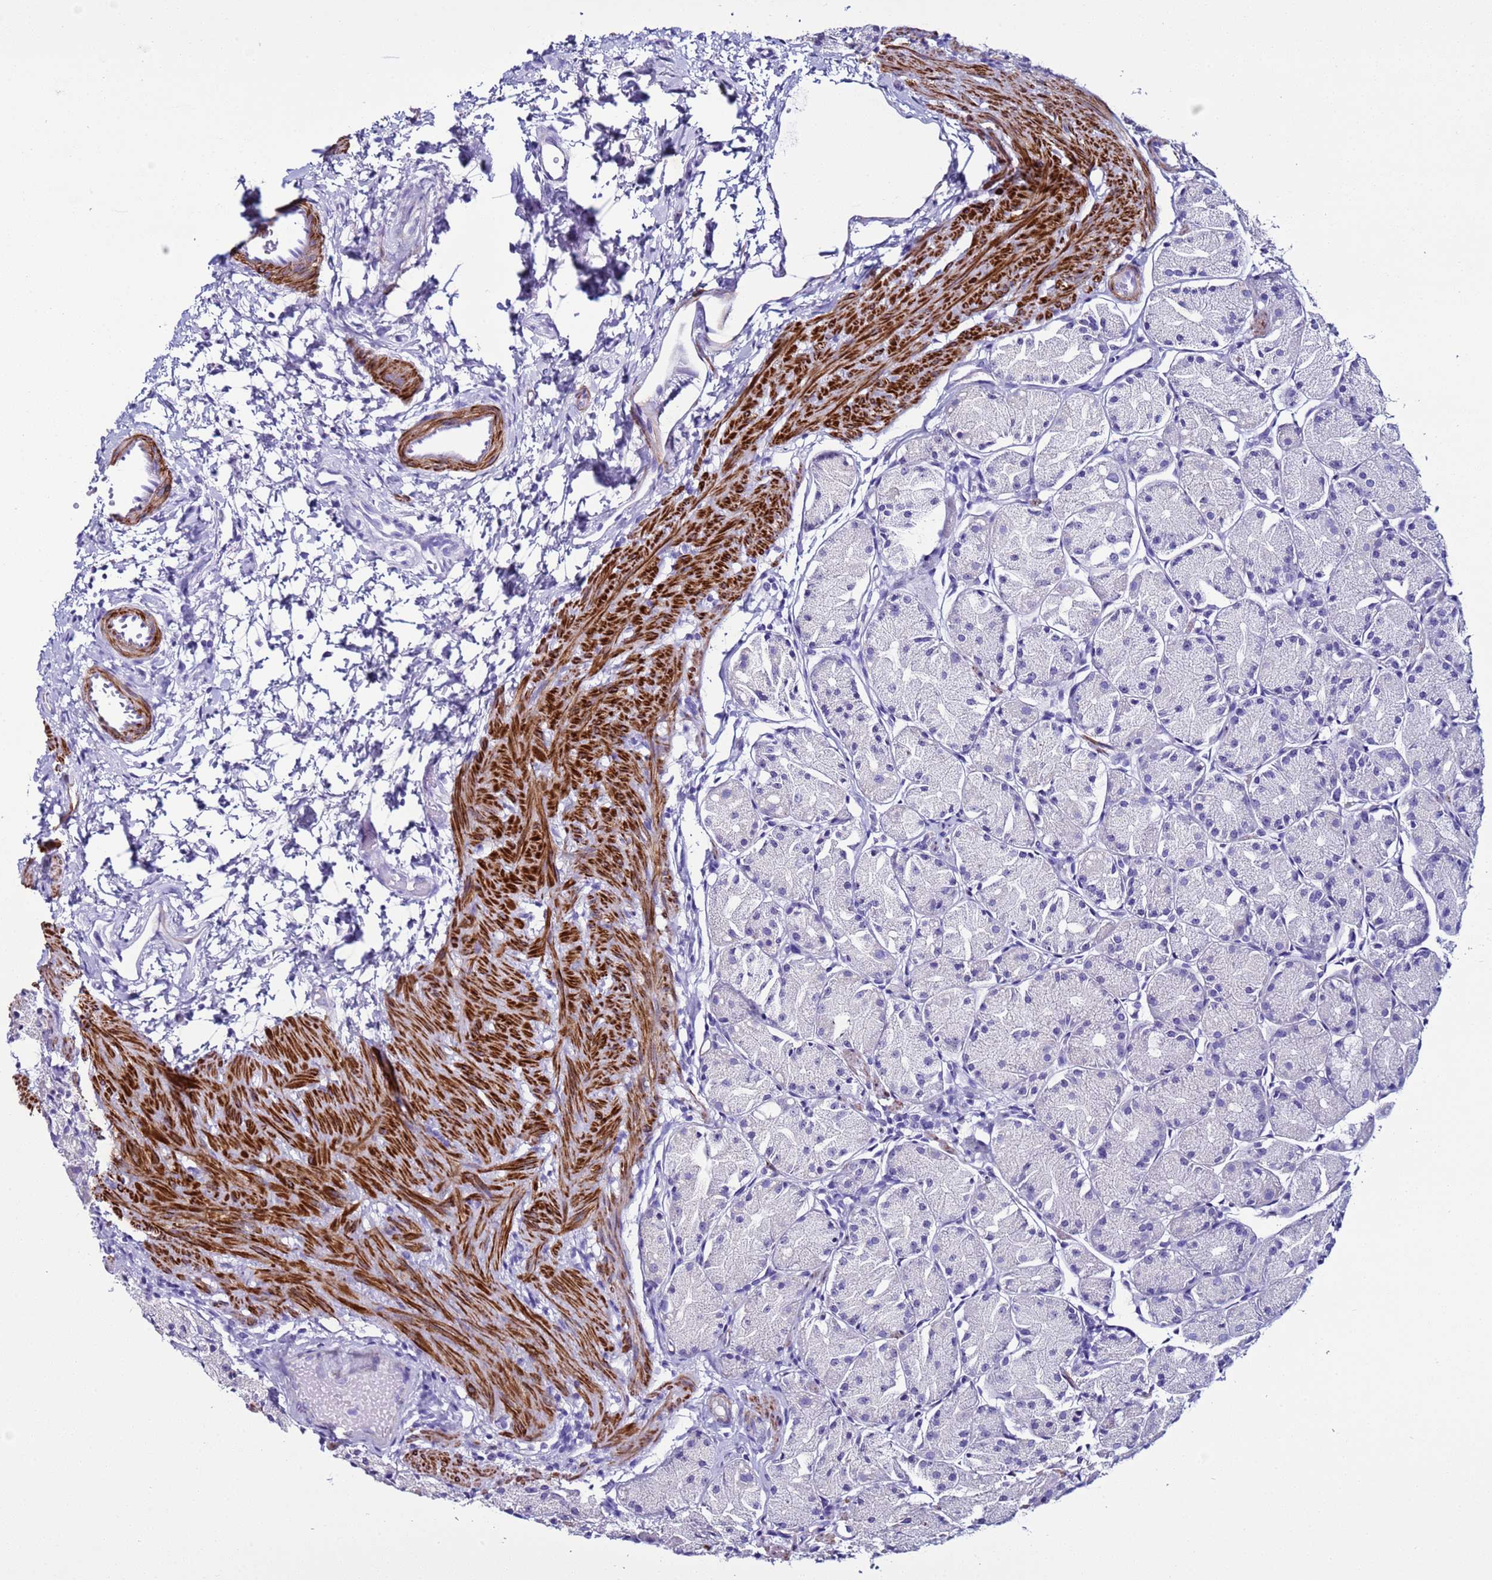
{"staining": {"intensity": "negative", "quantity": "none", "location": "none"}, "tissue": "stomach", "cell_type": "Glandular cells", "image_type": "normal", "snomed": [{"axis": "morphology", "description": "Normal tissue, NOS"}, {"axis": "topography", "description": "Stomach, upper"}], "caption": "An immunohistochemistry image of benign stomach is shown. There is no staining in glandular cells of stomach. (DAB (3,3'-diaminobenzidine) immunohistochemistry visualized using brightfield microscopy, high magnification).", "gene": "LCMT1", "patient": {"sex": "male", "age": 47}}